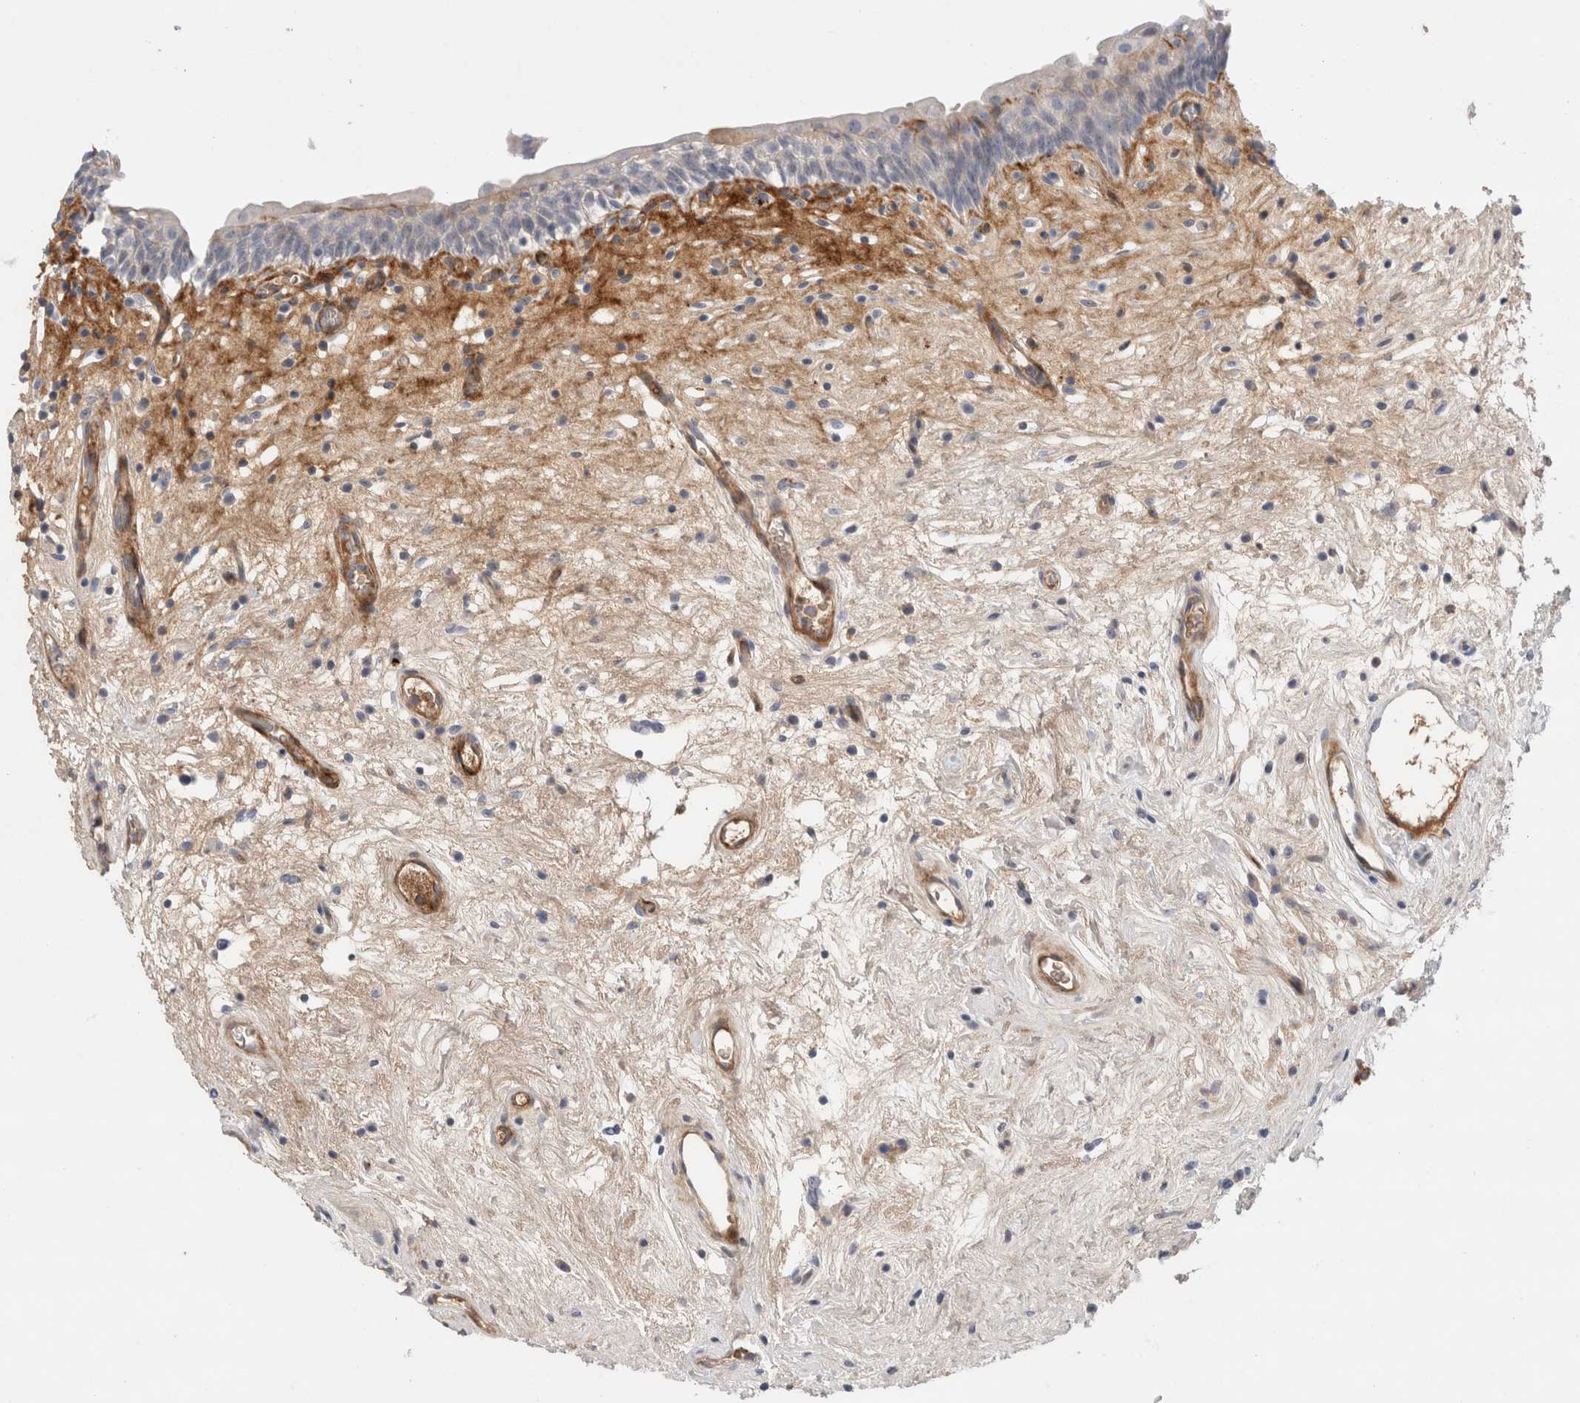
{"staining": {"intensity": "negative", "quantity": "none", "location": "none"}, "tissue": "urinary bladder", "cell_type": "Urothelial cells", "image_type": "normal", "snomed": [{"axis": "morphology", "description": "Normal tissue, NOS"}, {"axis": "topography", "description": "Urinary bladder"}], "caption": "Urothelial cells show no significant staining in benign urinary bladder.", "gene": "ECHDC2", "patient": {"sex": "male", "age": 83}}